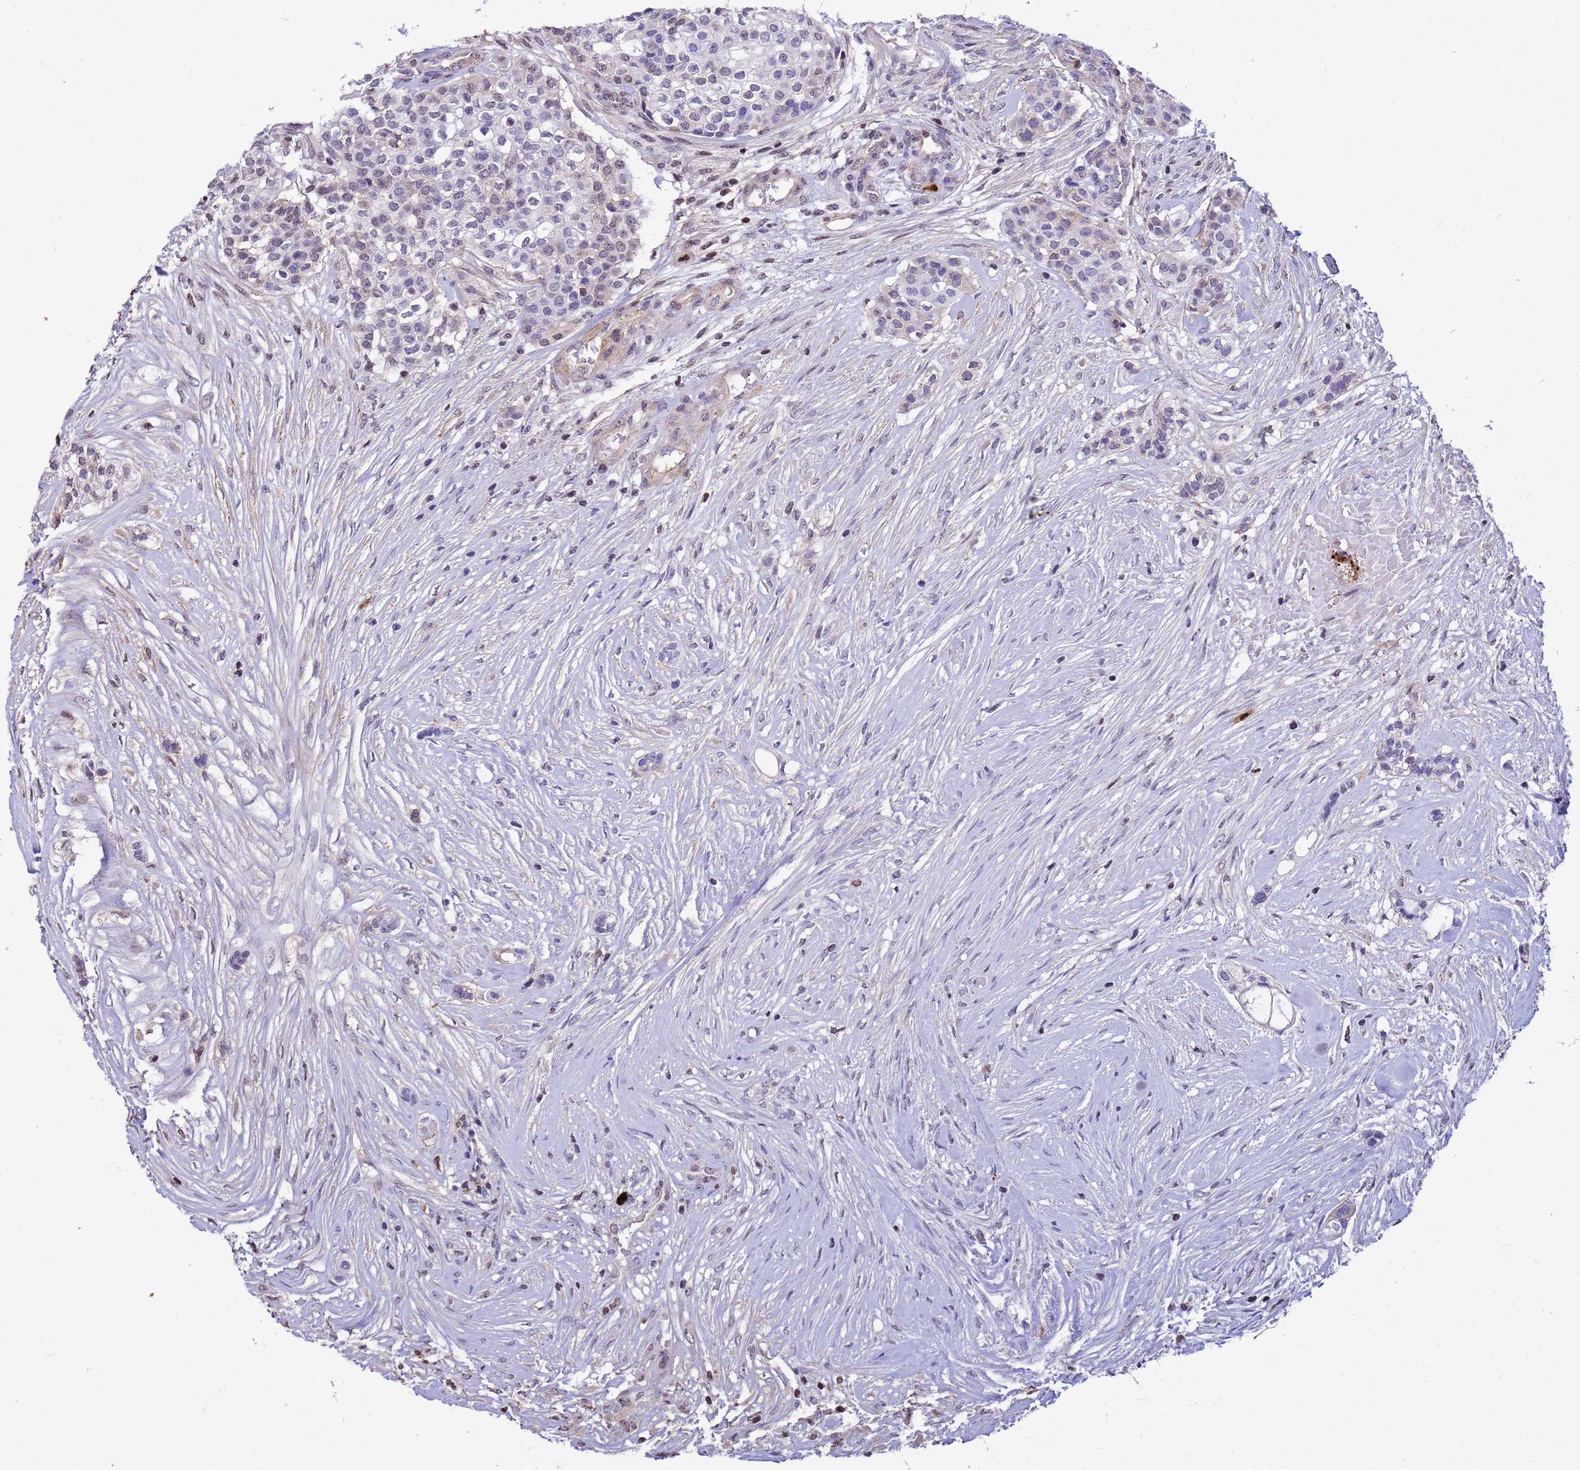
{"staining": {"intensity": "moderate", "quantity": "<25%", "location": "cytoplasmic/membranous,nuclear"}, "tissue": "head and neck cancer", "cell_type": "Tumor cells", "image_type": "cancer", "snomed": [{"axis": "morphology", "description": "Adenocarcinoma, NOS"}, {"axis": "topography", "description": "Head-Neck"}], "caption": "Moderate cytoplasmic/membranous and nuclear positivity is present in about <25% of tumor cells in head and neck cancer (adenocarcinoma). The staining is performed using DAB (3,3'-diaminobenzidine) brown chromogen to label protein expression. The nuclei are counter-stained blue using hematoxylin.", "gene": "ORM1", "patient": {"sex": "male", "age": 81}}